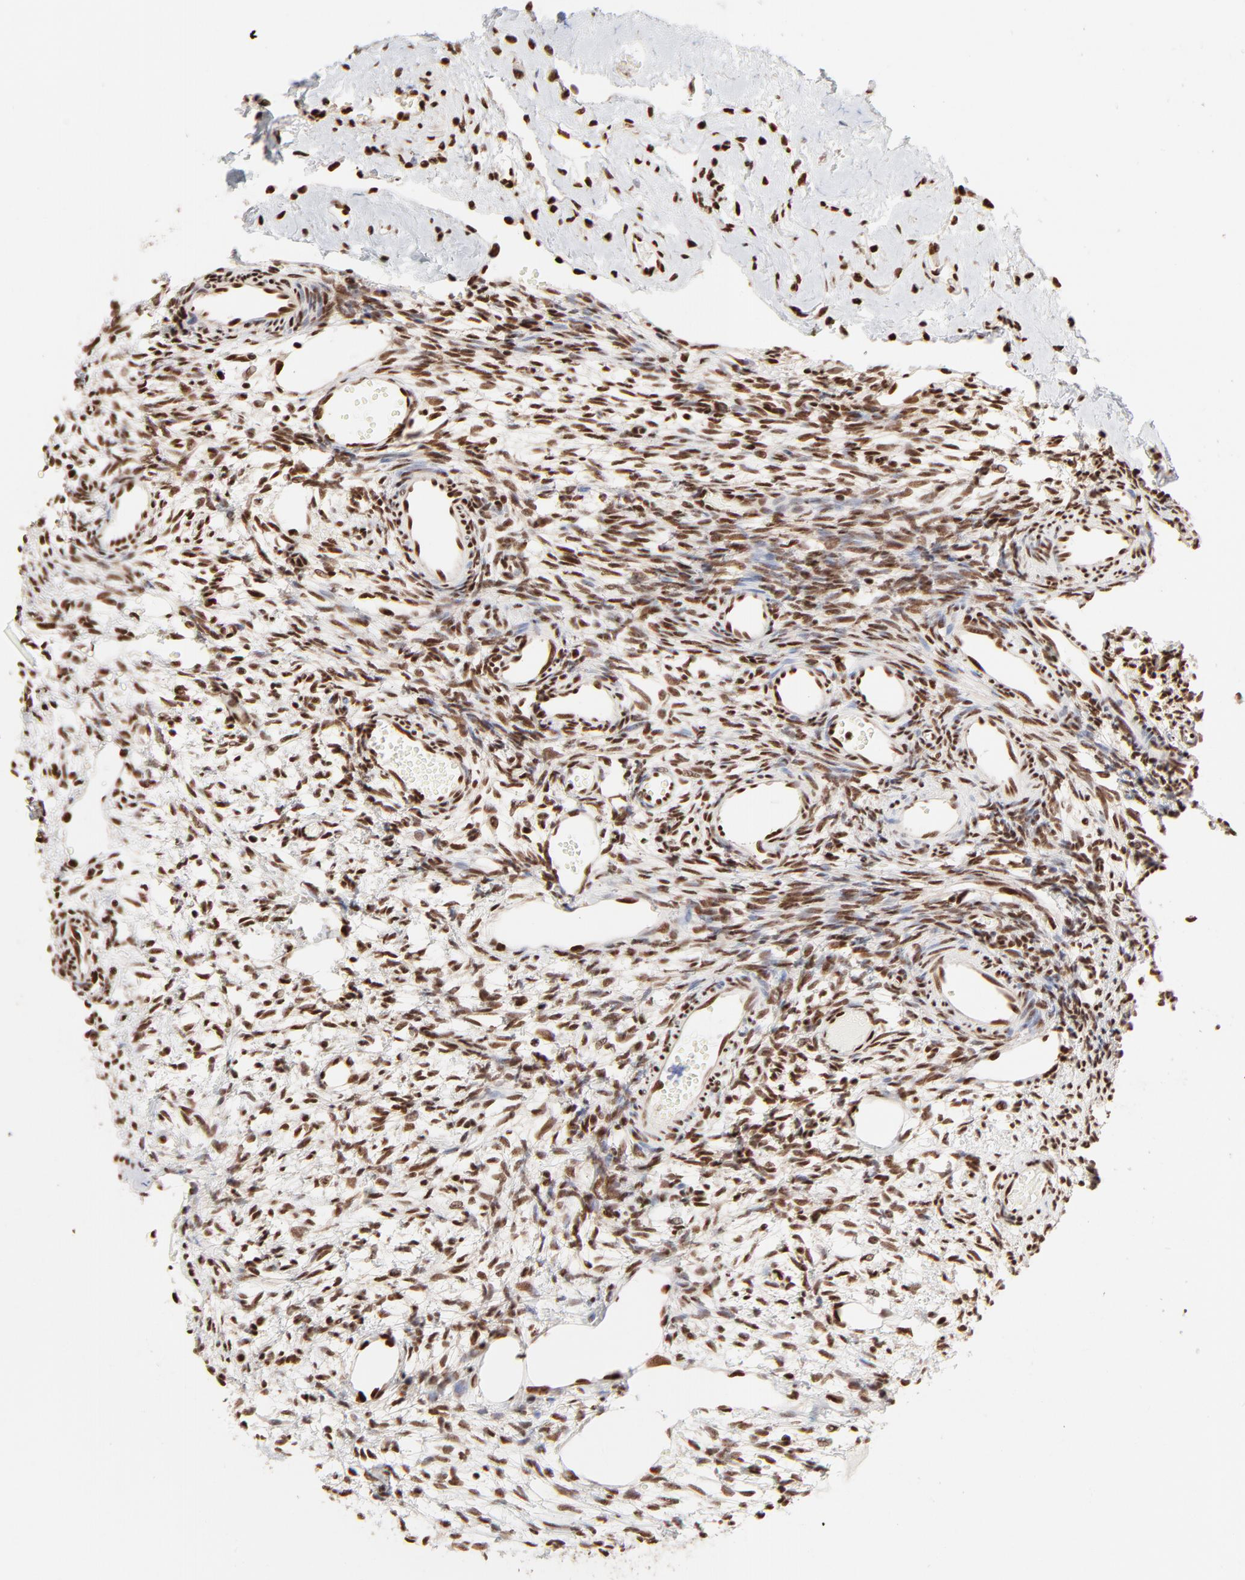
{"staining": {"intensity": "strong", "quantity": ">75%", "location": "nuclear"}, "tissue": "ovary", "cell_type": "Ovarian stroma cells", "image_type": "normal", "snomed": [{"axis": "morphology", "description": "Normal tissue, NOS"}, {"axis": "topography", "description": "Ovary"}], "caption": "A high-resolution histopathology image shows immunohistochemistry staining of unremarkable ovary, which exhibits strong nuclear positivity in about >75% of ovarian stroma cells. The staining is performed using DAB brown chromogen to label protein expression. The nuclei are counter-stained blue using hematoxylin.", "gene": "TARDBP", "patient": {"sex": "female", "age": 35}}